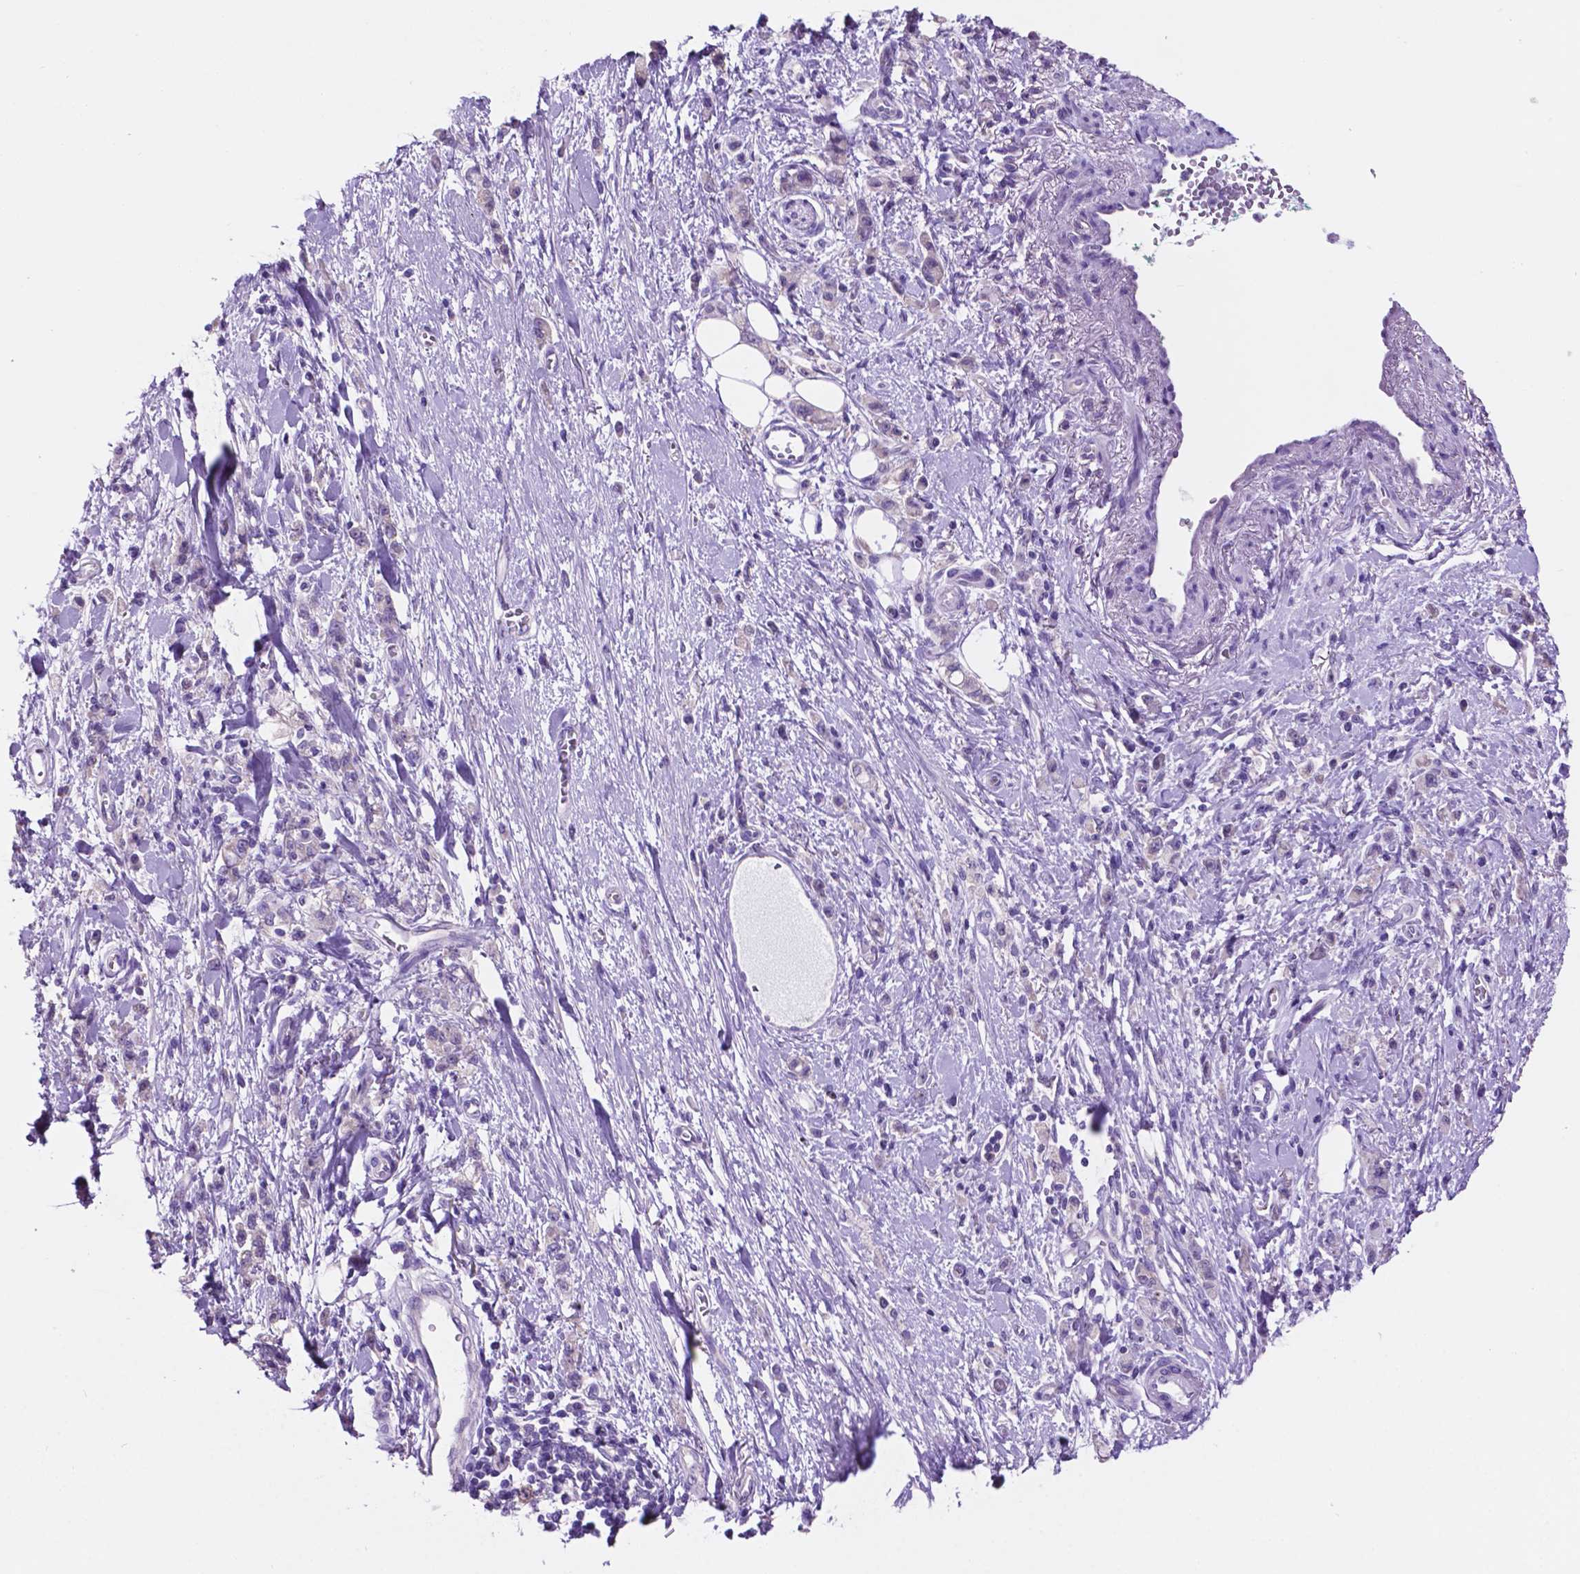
{"staining": {"intensity": "negative", "quantity": "none", "location": "none"}, "tissue": "stomach cancer", "cell_type": "Tumor cells", "image_type": "cancer", "snomed": [{"axis": "morphology", "description": "Adenocarcinoma, NOS"}, {"axis": "topography", "description": "Stomach"}], "caption": "Histopathology image shows no protein expression in tumor cells of stomach cancer tissue.", "gene": "SPDYA", "patient": {"sex": "male", "age": 77}}